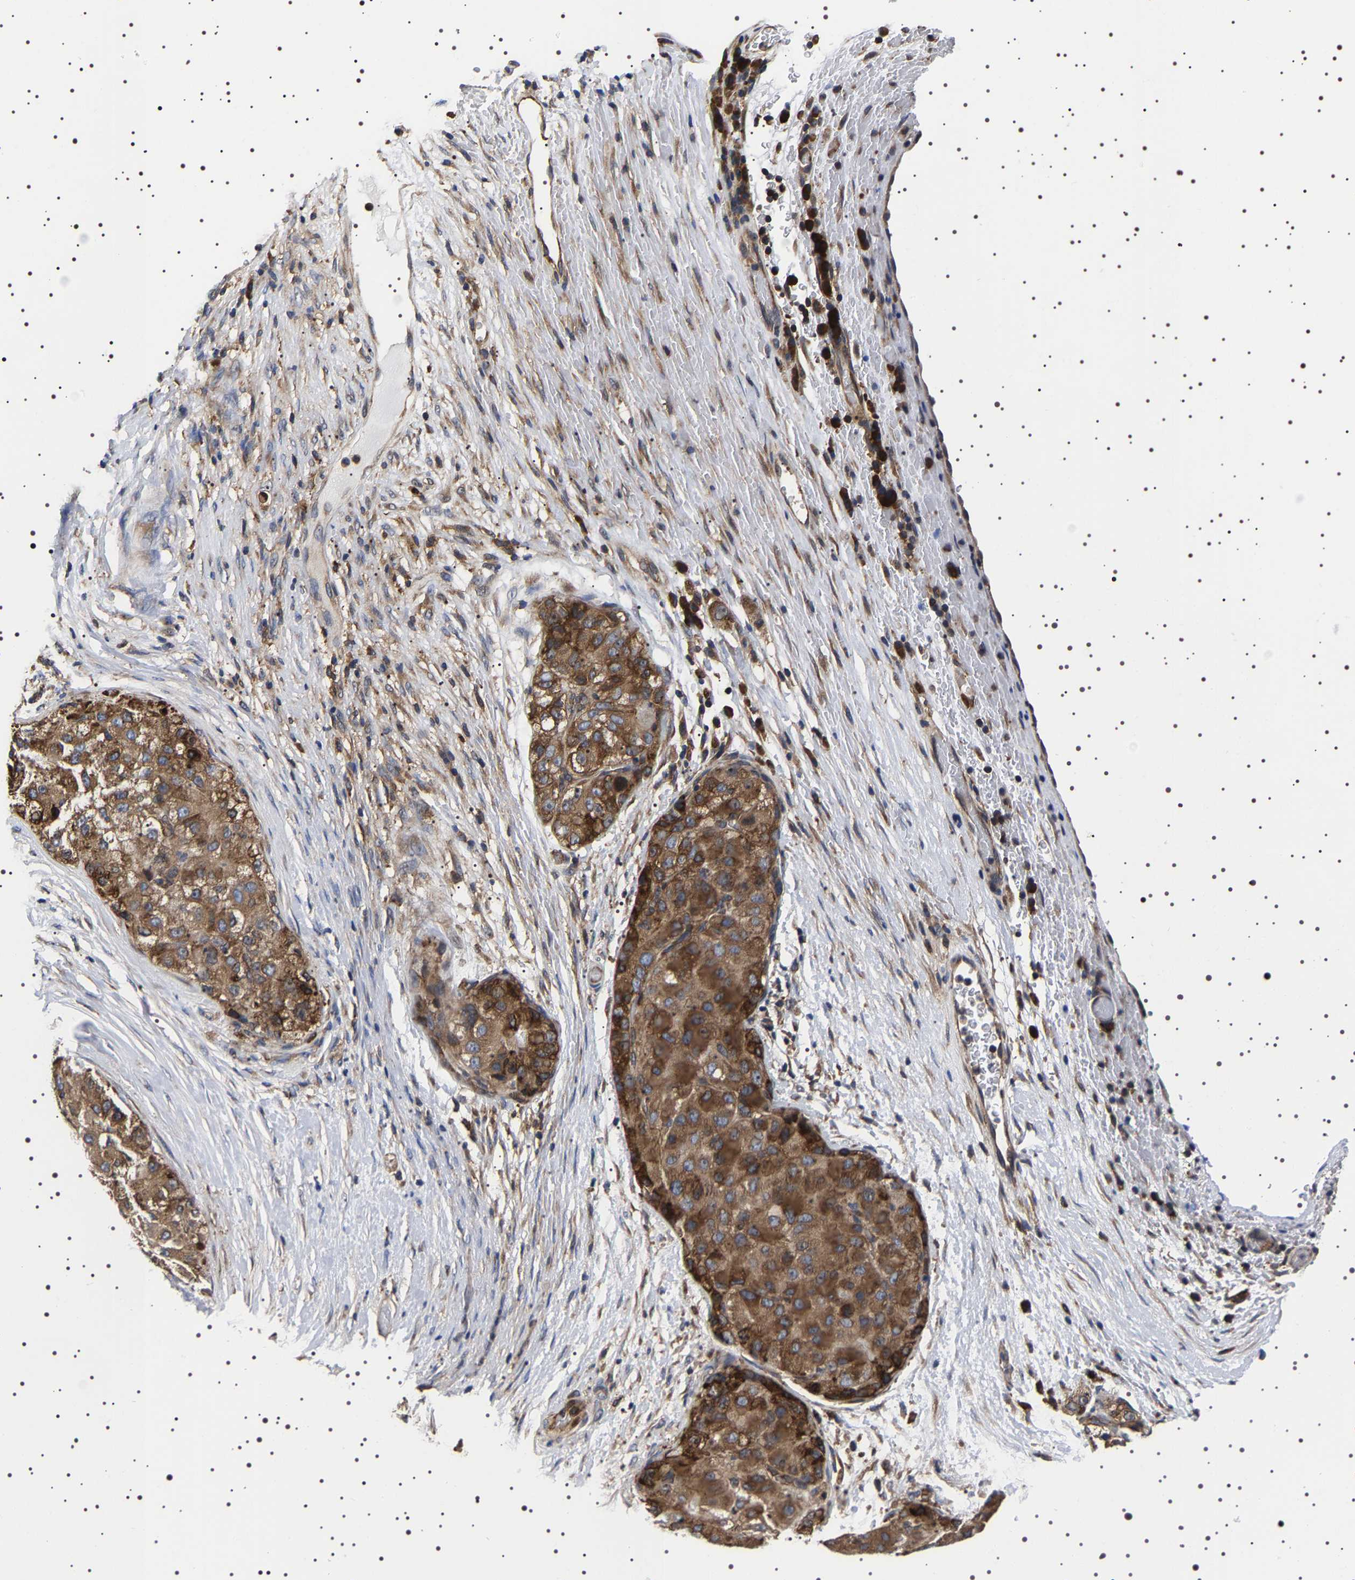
{"staining": {"intensity": "moderate", "quantity": ">75%", "location": "cytoplasmic/membranous"}, "tissue": "liver cancer", "cell_type": "Tumor cells", "image_type": "cancer", "snomed": [{"axis": "morphology", "description": "Carcinoma, Hepatocellular, NOS"}, {"axis": "topography", "description": "Liver"}], "caption": "Hepatocellular carcinoma (liver) tissue demonstrates moderate cytoplasmic/membranous positivity in about >75% of tumor cells", "gene": "DARS1", "patient": {"sex": "male", "age": 80}}